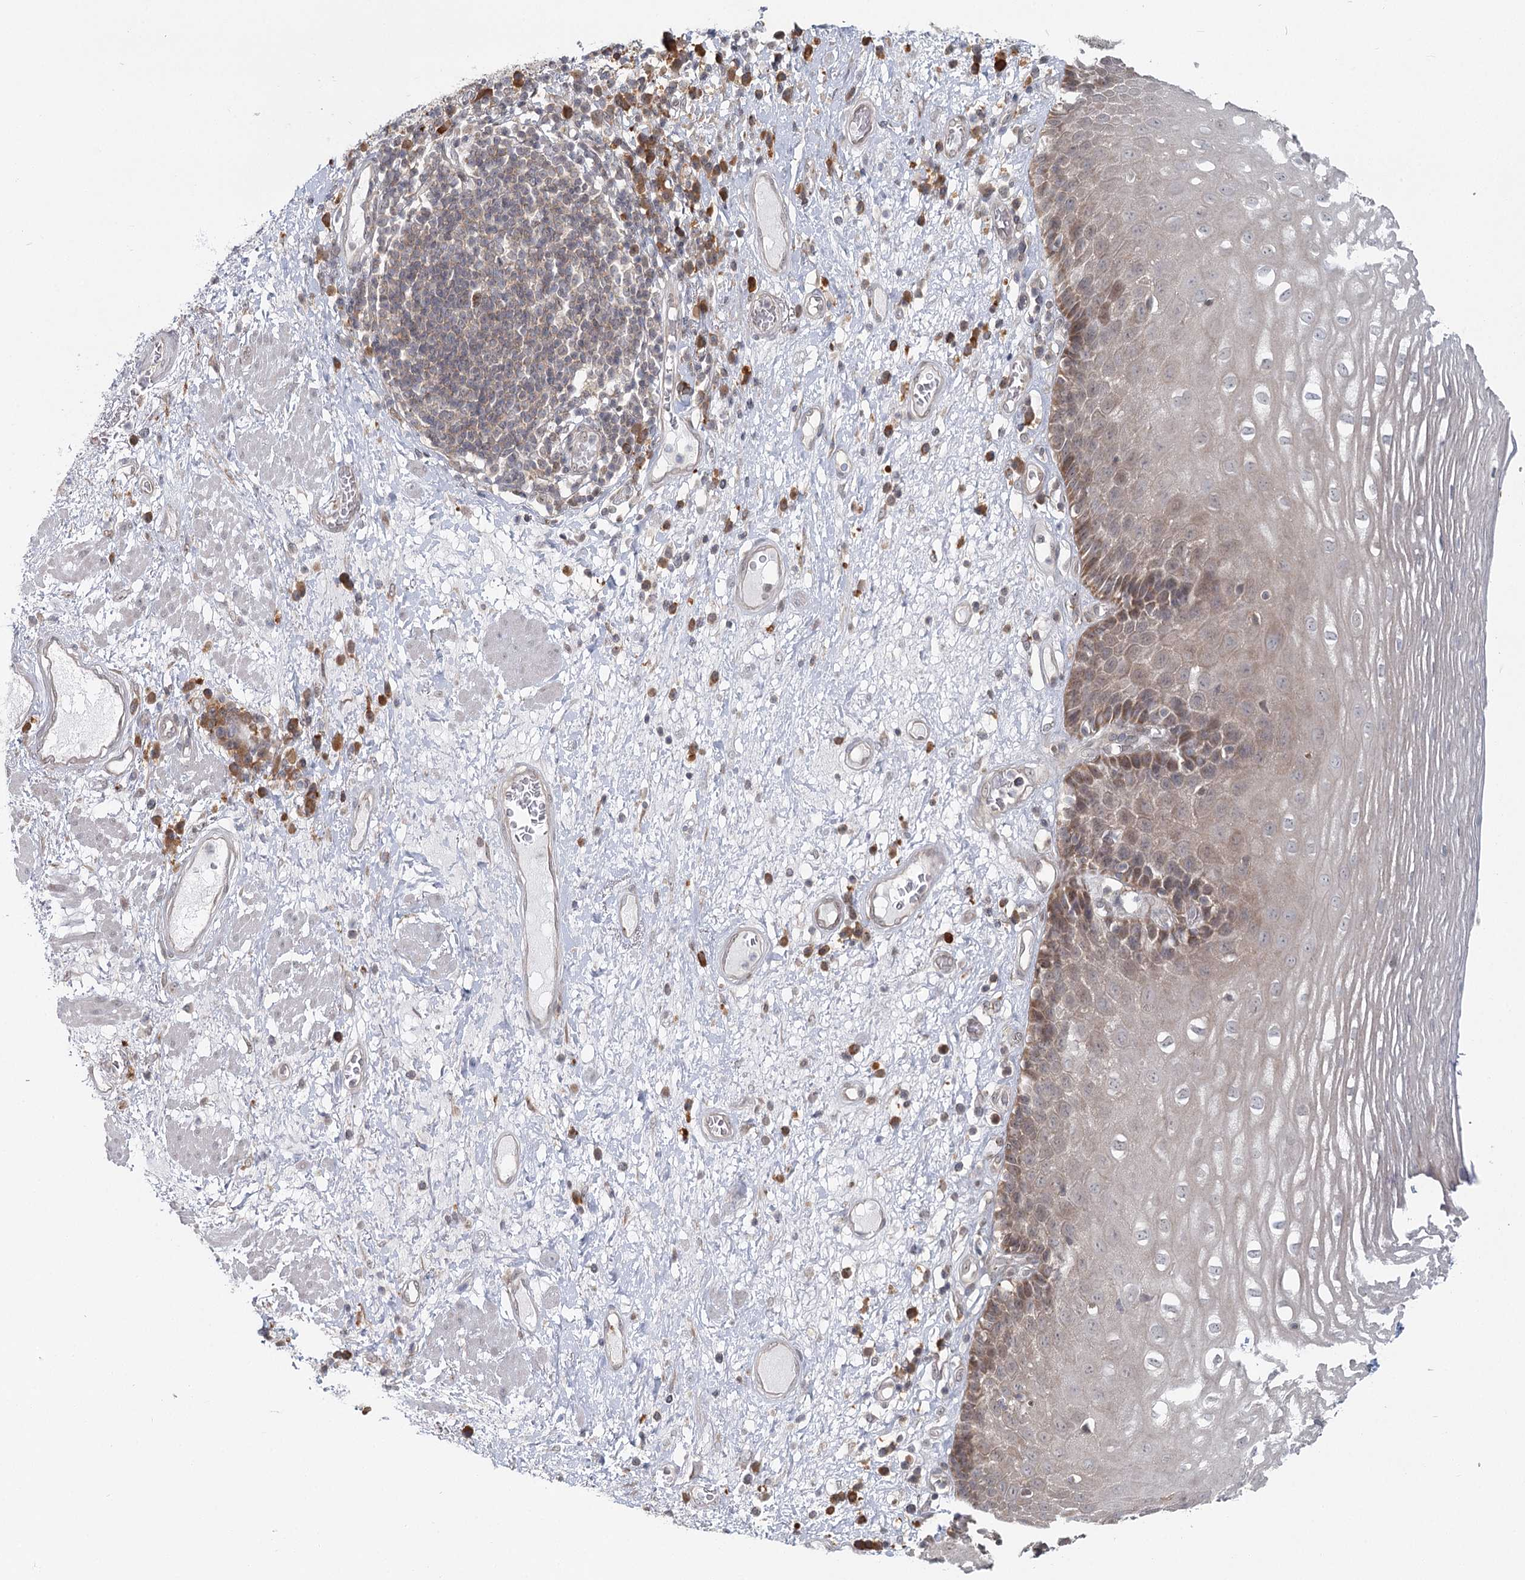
{"staining": {"intensity": "moderate", "quantity": "25%-75%", "location": "cytoplasmic/membranous"}, "tissue": "esophagus", "cell_type": "Squamous epithelial cells", "image_type": "normal", "snomed": [{"axis": "morphology", "description": "Normal tissue, NOS"}, {"axis": "morphology", "description": "Adenocarcinoma, NOS"}, {"axis": "topography", "description": "Esophagus"}], "caption": "Immunohistochemical staining of benign human esophagus reveals medium levels of moderate cytoplasmic/membranous staining in about 25%-75% of squamous epithelial cells.", "gene": "THNSL1", "patient": {"sex": "male", "age": 62}}